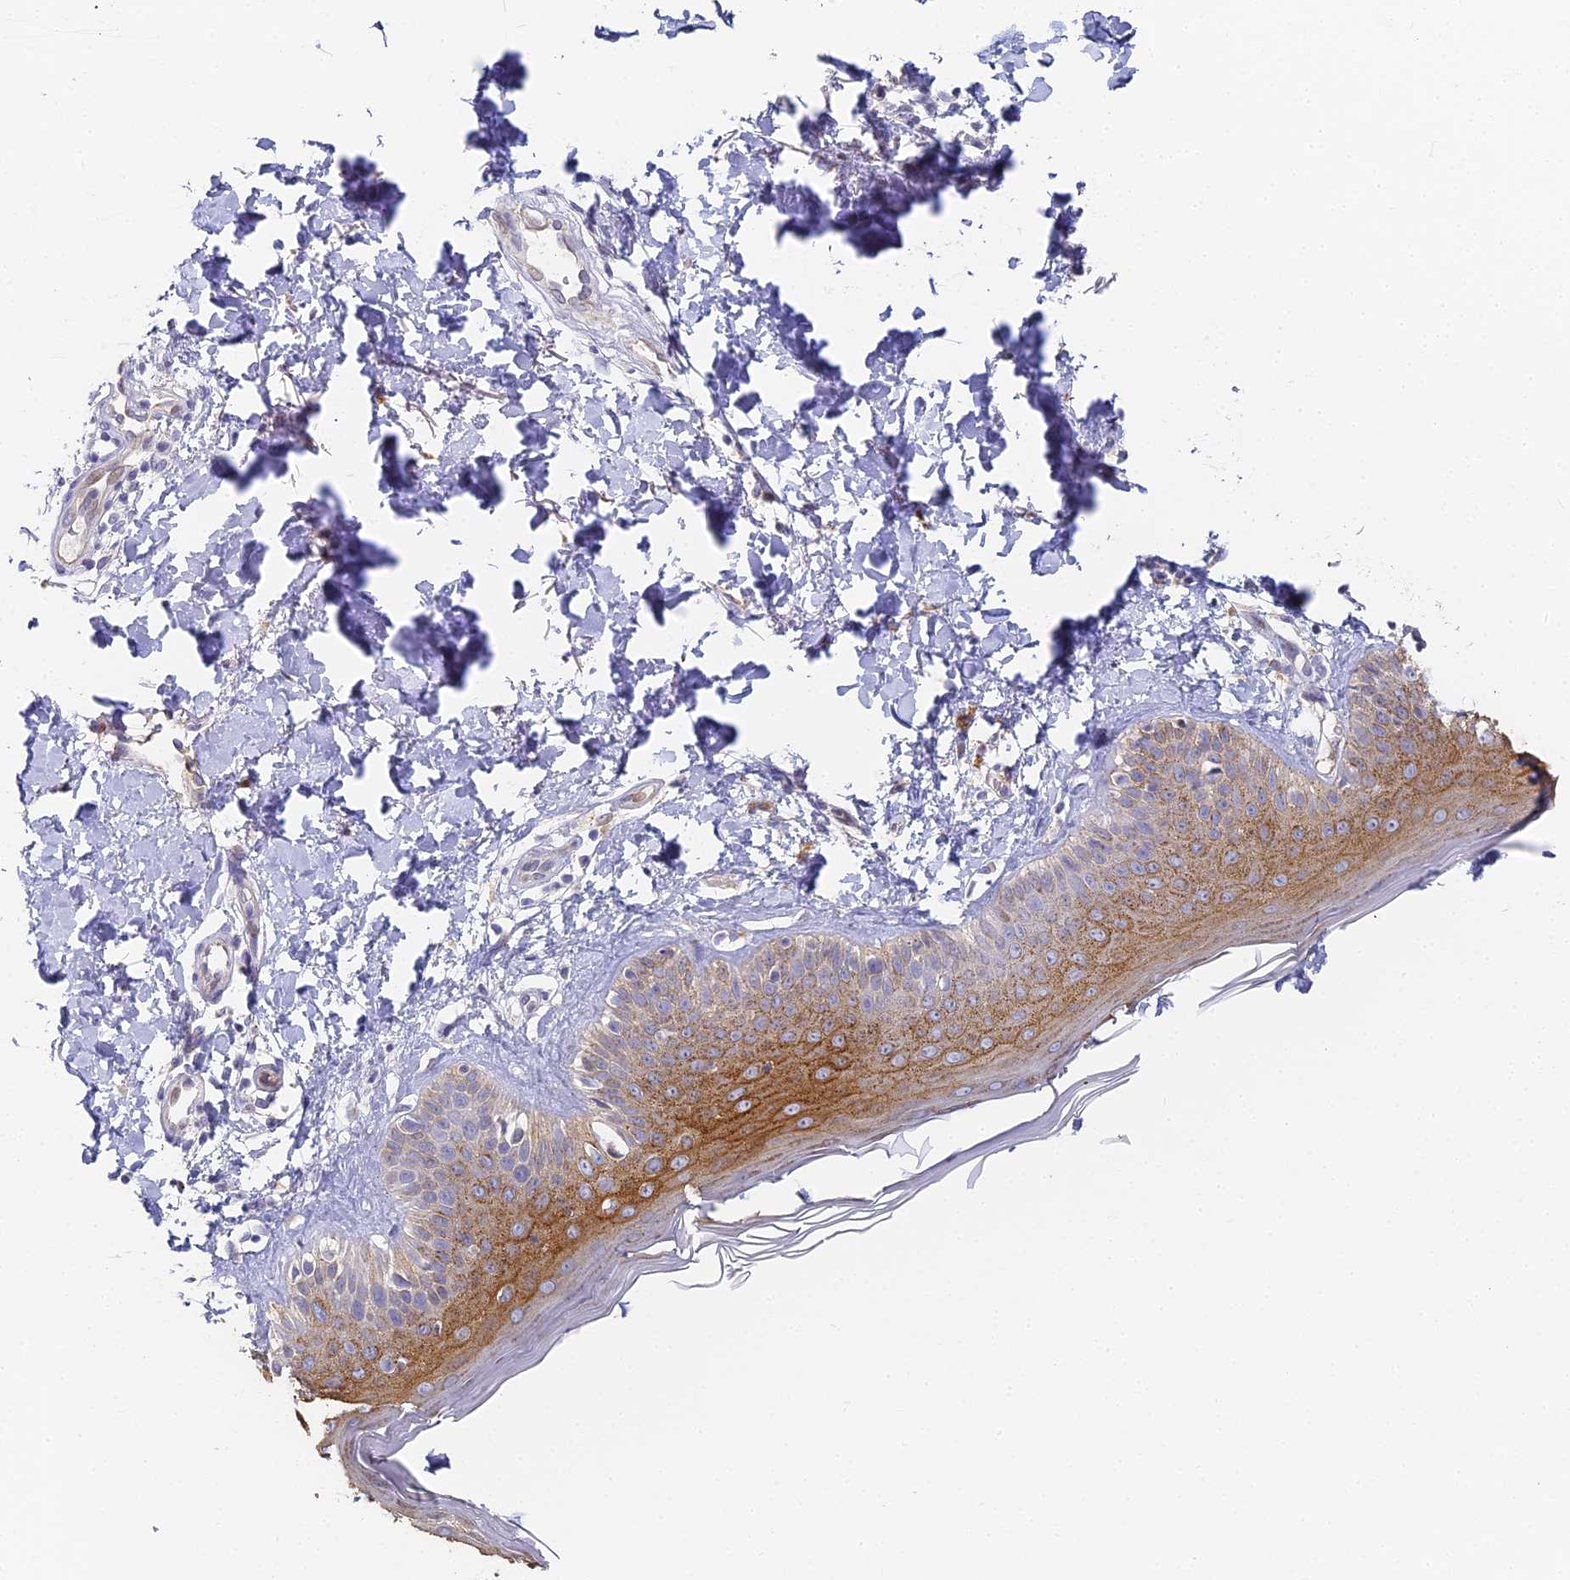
{"staining": {"intensity": "negative", "quantity": "none", "location": "none"}, "tissue": "skin", "cell_type": "Fibroblasts", "image_type": "normal", "snomed": [{"axis": "morphology", "description": "Normal tissue, NOS"}, {"axis": "topography", "description": "Skin"}], "caption": "This micrograph is of normal skin stained with IHC to label a protein in brown with the nuclei are counter-stained blue. There is no positivity in fibroblasts.", "gene": "GJA1", "patient": {"sex": "male", "age": 52}}